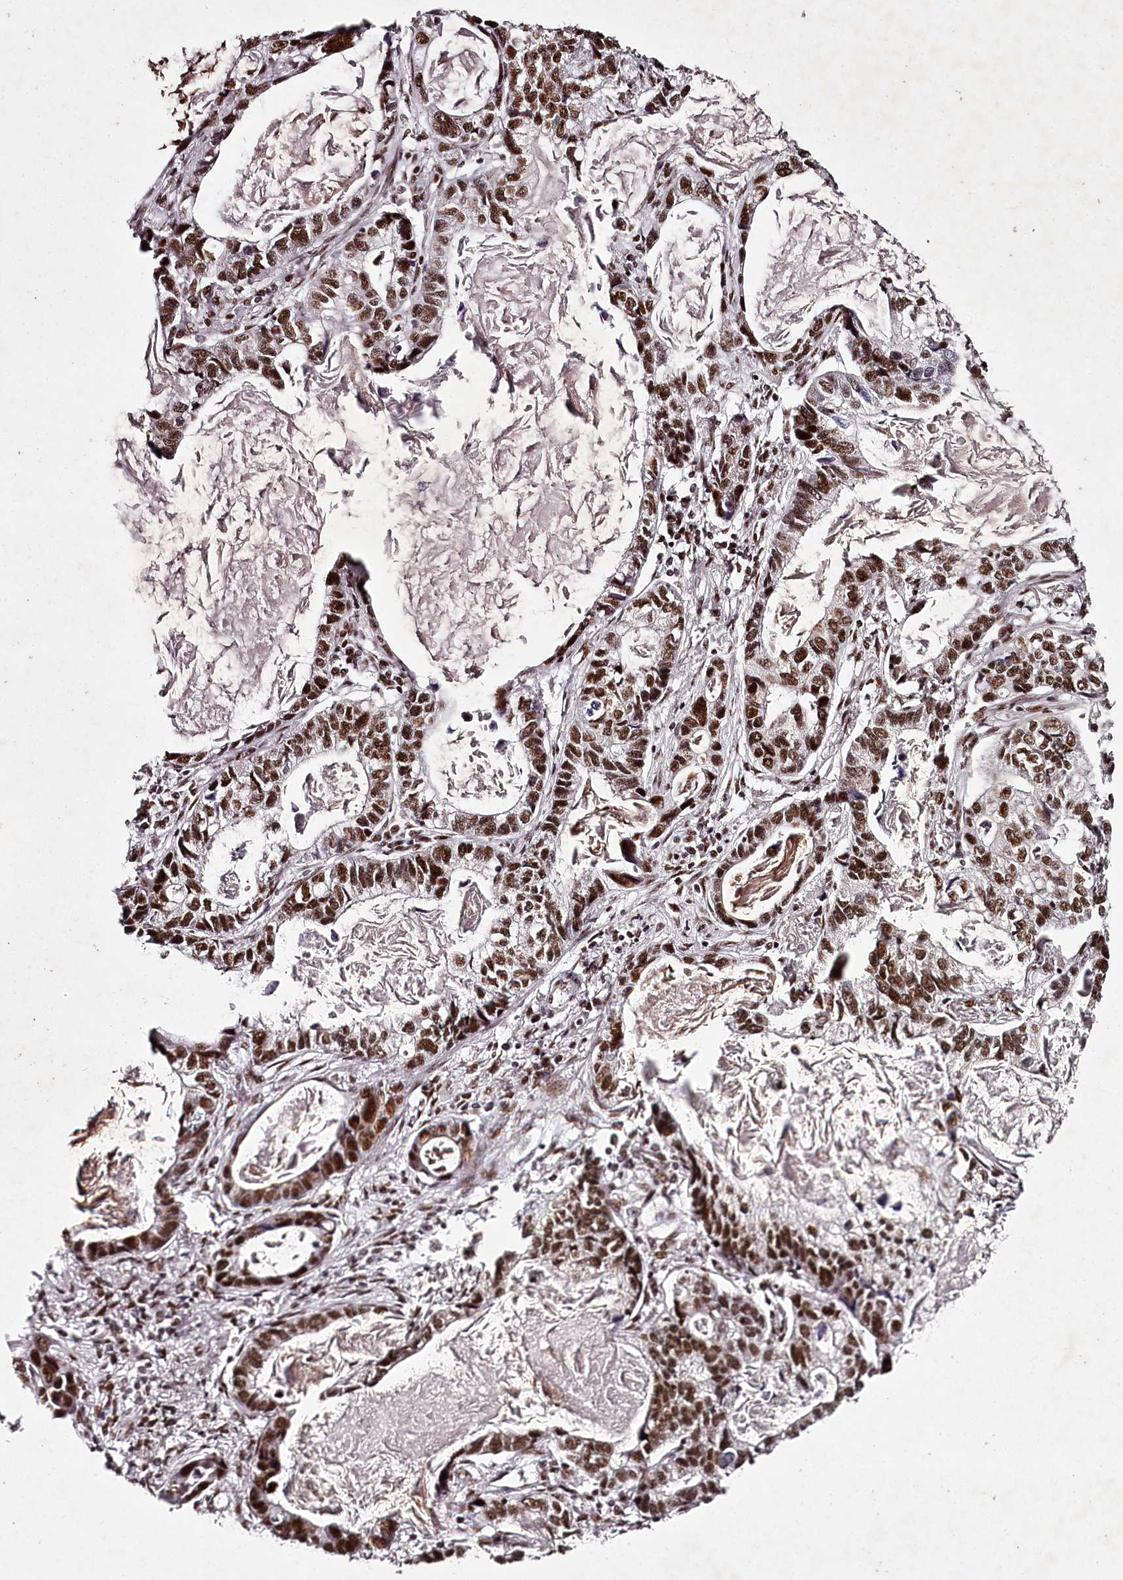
{"staining": {"intensity": "strong", "quantity": ">75%", "location": "nuclear"}, "tissue": "lung cancer", "cell_type": "Tumor cells", "image_type": "cancer", "snomed": [{"axis": "morphology", "description": "Adenocarcinoma, NOS"}, {"axis": "topography", "description": "Lung"}], "caption": "This is a micrograph of immunohistochemistry staining of lung cancer (adenocarcinoma), which shows strong positivity in the nuclear of tumor cells.", "gene": "PSPC1", "patient": {"sex": "male", "age": 67}}